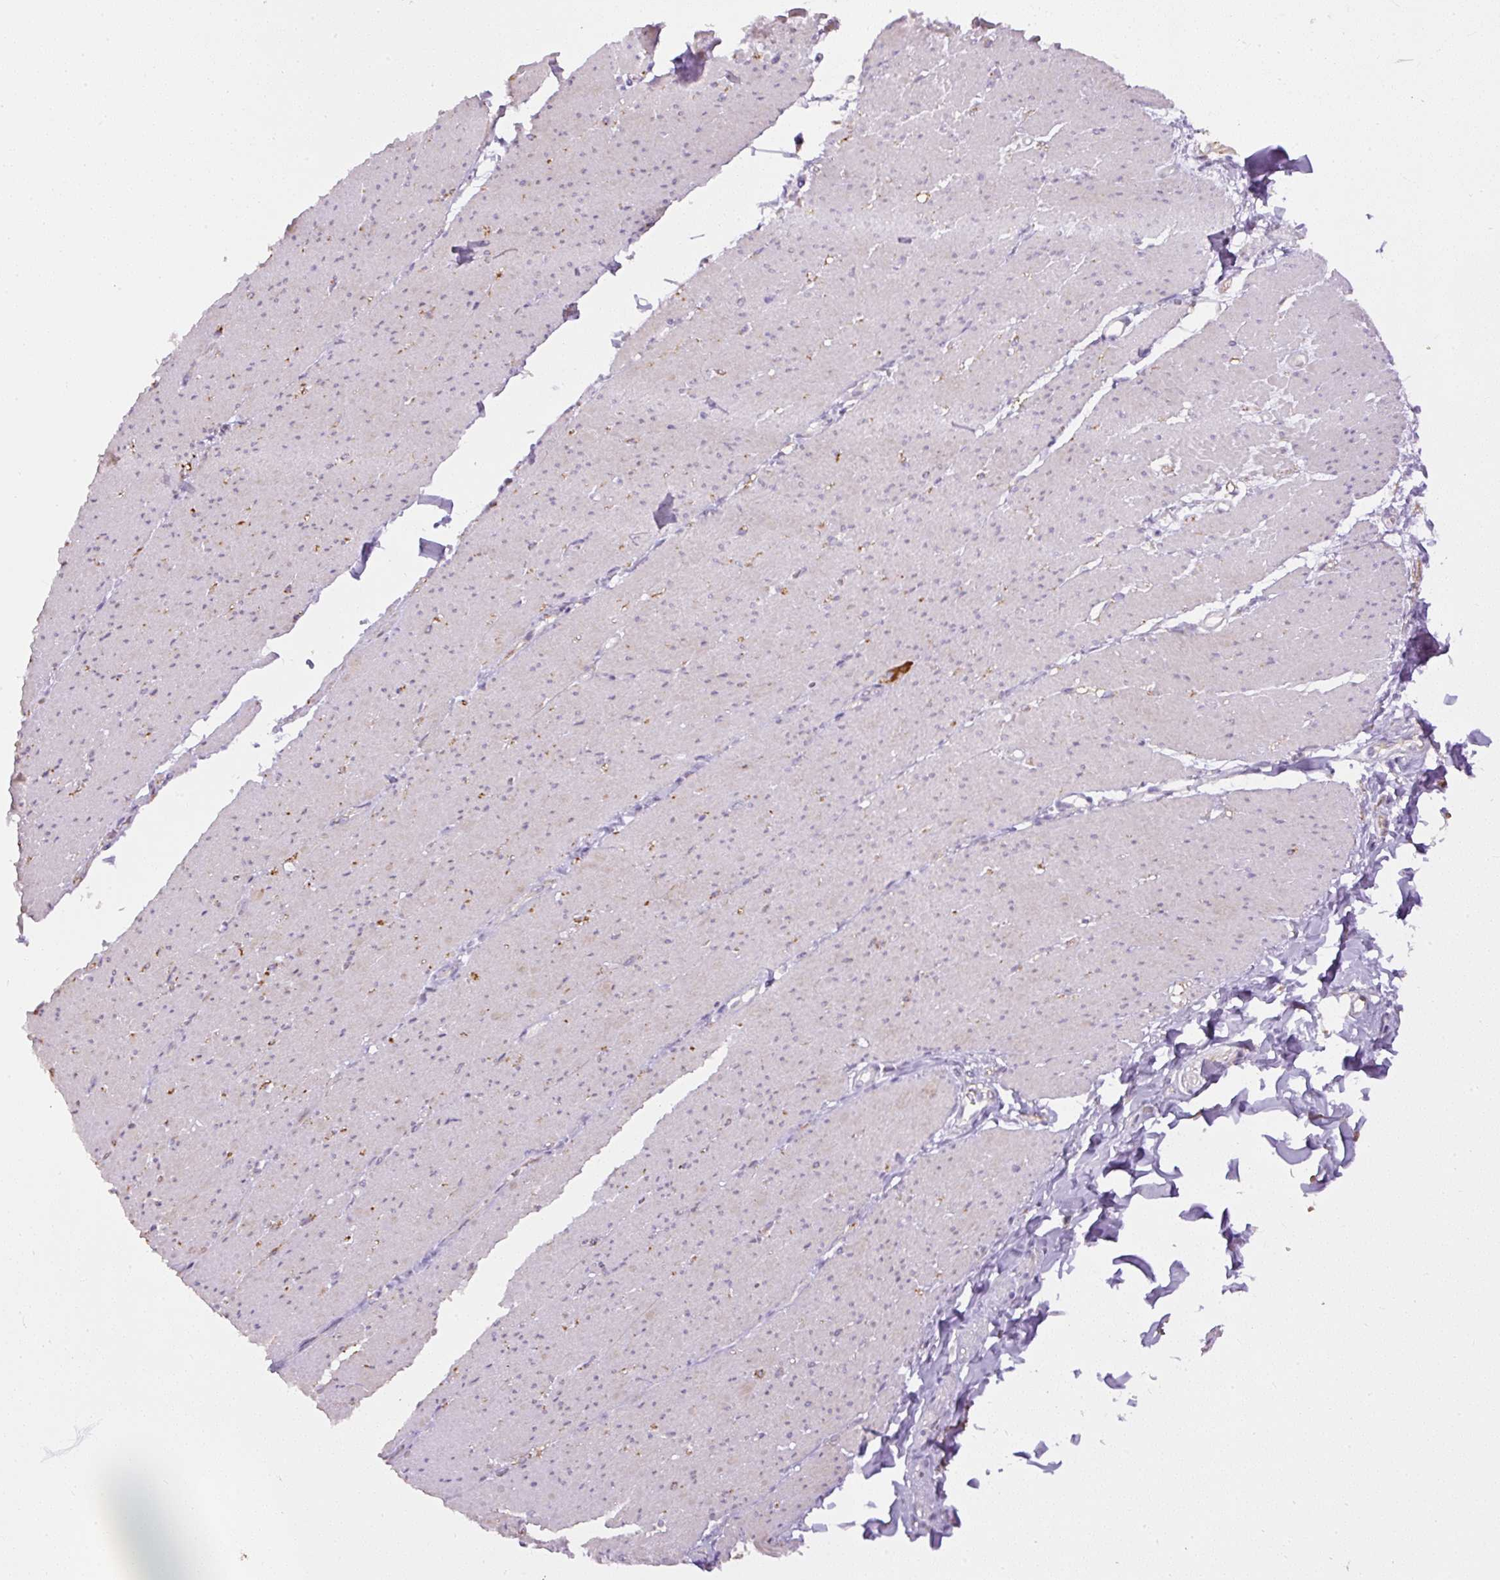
{"staining": {"intensity": "negative", "quantity": "none", "location": "none"}, "tissue": "smooth muscle", "cell_type": "Smooth muscle cells", "image_type": "normal", "snomed": [{"axis": "morphology", "description": "Normal tissue, NOS"}, {"axis": "topography", "description": "Smooth muscle"}, {"axis": "topography", "description": "Rectum"}], "caption": "Immunohistochemistry image of normal smooth muscle stained for a protein (brown), which exhibits no expression in smooth muscle cells.", "gene": "FAM149A", "patient": {"sex": "male", "age": 53}}